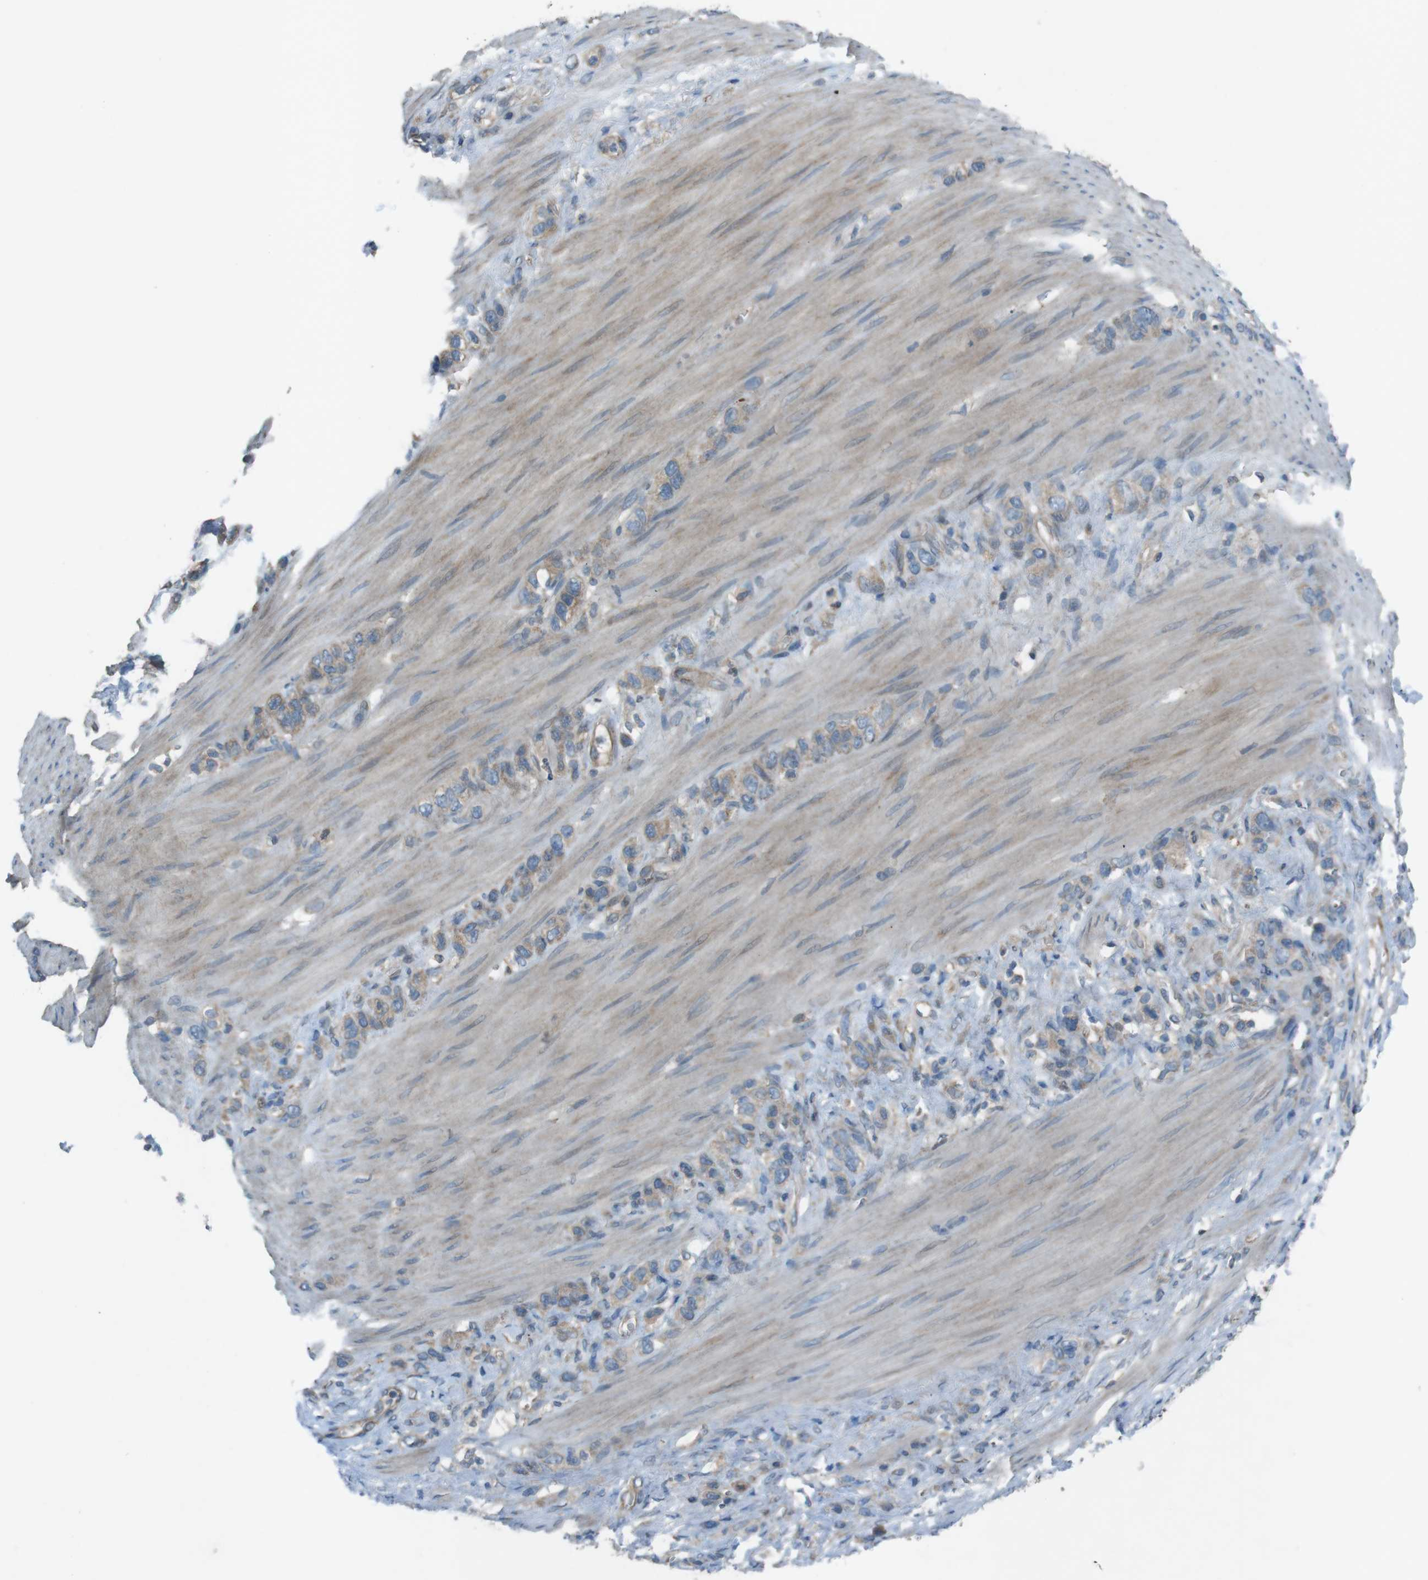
{"staining": {"intensity": "weak", "quantity": ">75%", "location": "cytoplasmic/membranous"}, "tissue": "stomach cancer", "cell_type": "Tumor cells", "image_type": "cancer", "snomed": [{"axis": "morphology", "description": "Adenocarcinoma, NOS"}, {"axis": "morphology", "description": "Adenocarcinoma, High grade"}, {"axis": "topography", "description": "Stomach, upper"}, {"axis": "topography", "description": "Stomach, lower"}], "caption": "Human adenocarcinoma (stomach) stained with a brown dye shows weak cytoplasmic/membranous positive positivity in approximately >75% of tumor cells.", "gene": "TMEM41B", "patient": {"sex": "female", "age": 65}}